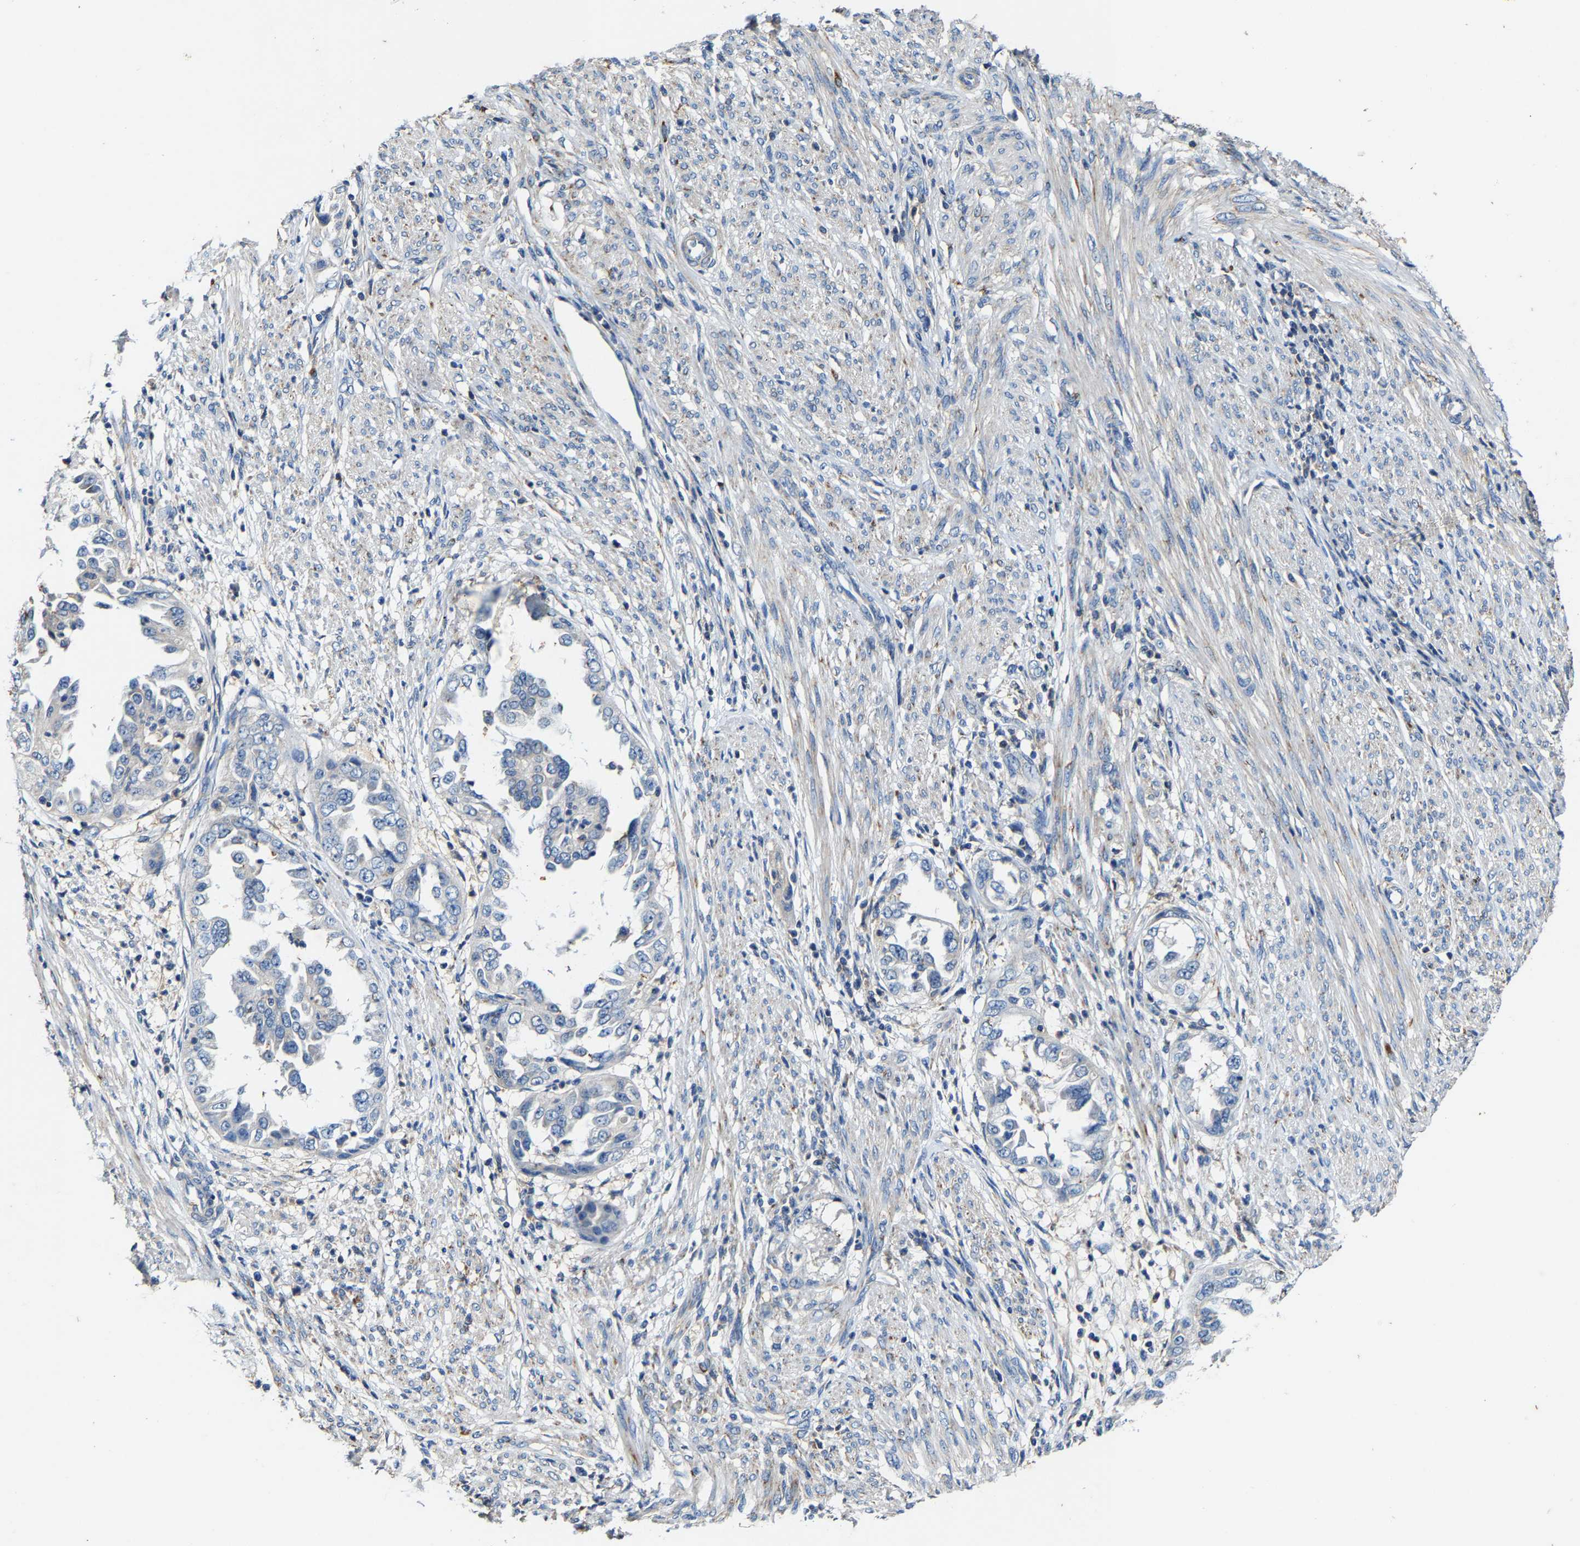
{"staining": {"intensity": "negative", "quantity": "none", "location": "none"}, "tissue": "endometrial cancer", "cell_type": "Tumor cells", "image_type": "cancer", "snomed": [{"axis": "morphology", "description": "Adenocarcinoma, NOS"}, {"axis": "topography", "description": "Endometrium"}], "caption": "Tumor cells show no significant positivity in endometrial cancer.", "gene": "SLC25A25", "patient": {"sex": "female", "age": 85}}